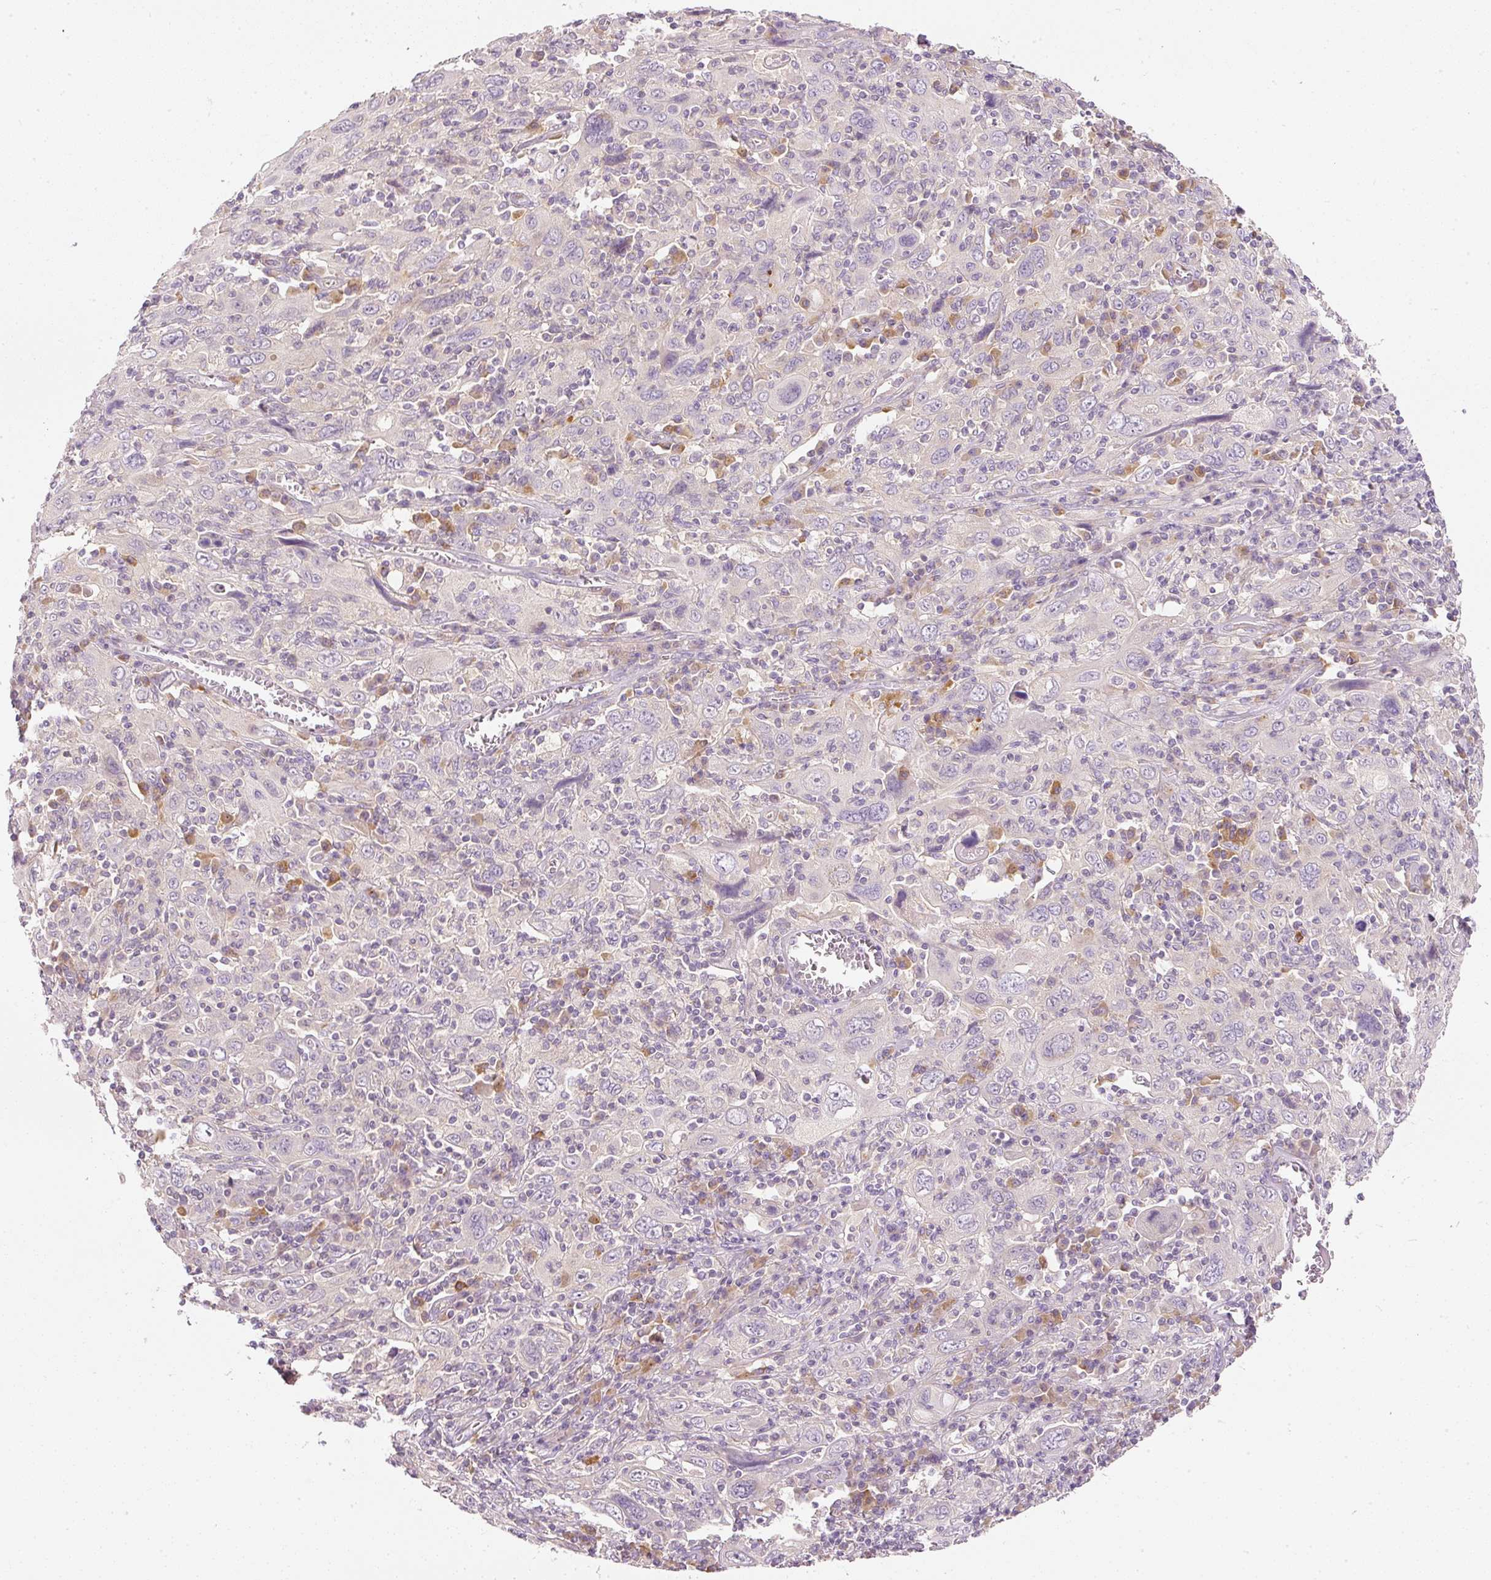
{"staining": {"intensity": "negative", "quantity": "none", "location": "none"}, "tissue": "cervical cancer", "cell_type": "Tumor cells", "image_type": "cancer", "snomed": [{"axis": "morphology", "description": "Squamous cell carcinoma, NOS"}, {"axis": "topography", "description": "Cervix"}], "caption": "Tumor cells show no significant protein positivity in squamous cell carcinoma (cervical).", "gene": "RNF167", "patient": {"sex": "female", "age": 46}}